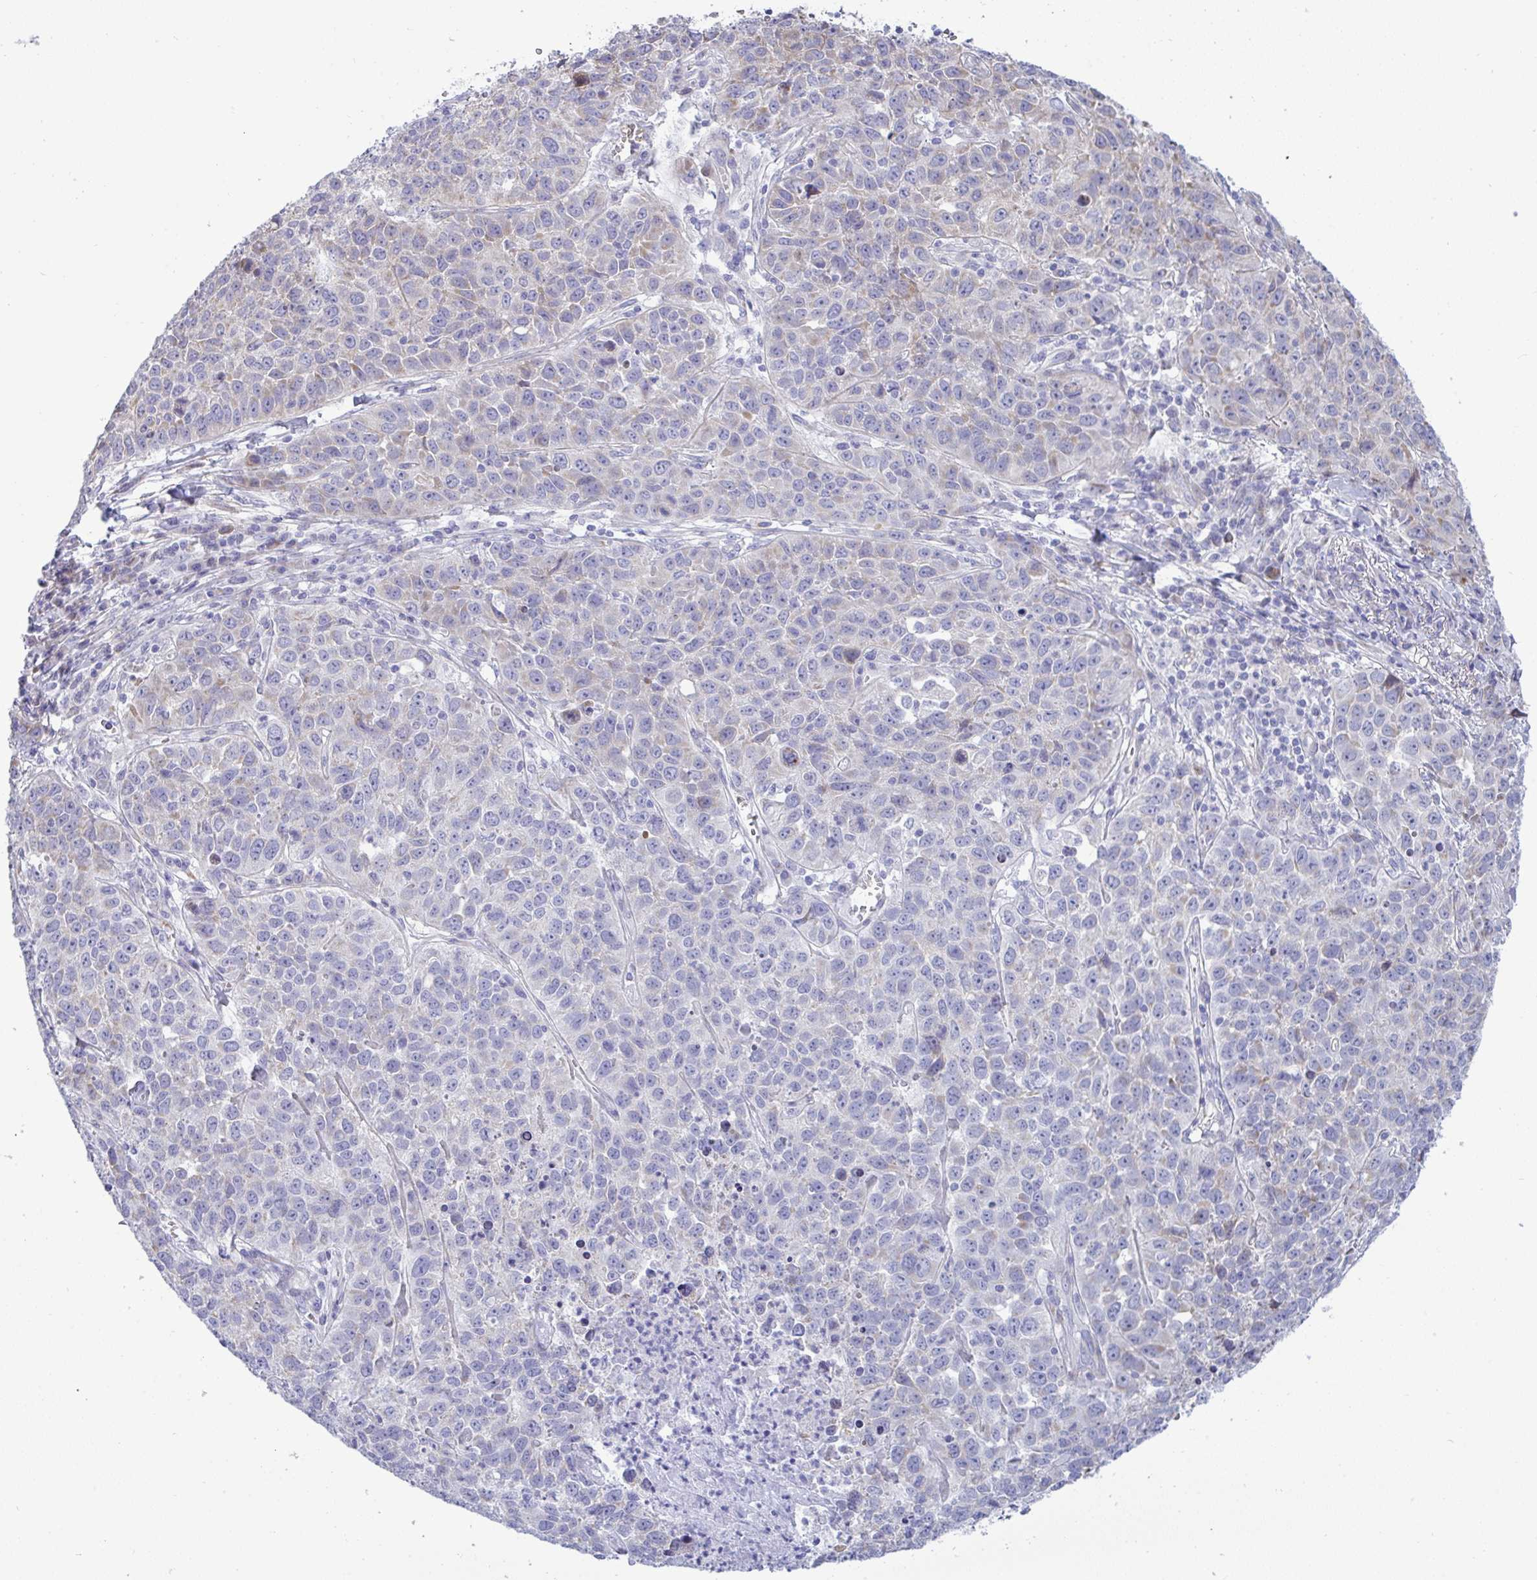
{"staining": {"intensity": "negative", "quantity": "none", "location": "none"}, "tissue": "lung cancer", "cell_type": "Tumor cells", "image_type": "cancer", "snomed": [{"axis": "morphology", "description": "Squamous cell carcinoma, NOS"}, {"axis": "topography", "description": "Lung"}], "caption": "The immunohistochemistry (IHC) micrograph has no significant staining in tumor cells of lung cancer tissue.", "gene": "NTN1", "patient": {"sex": "male", "age": 76}}